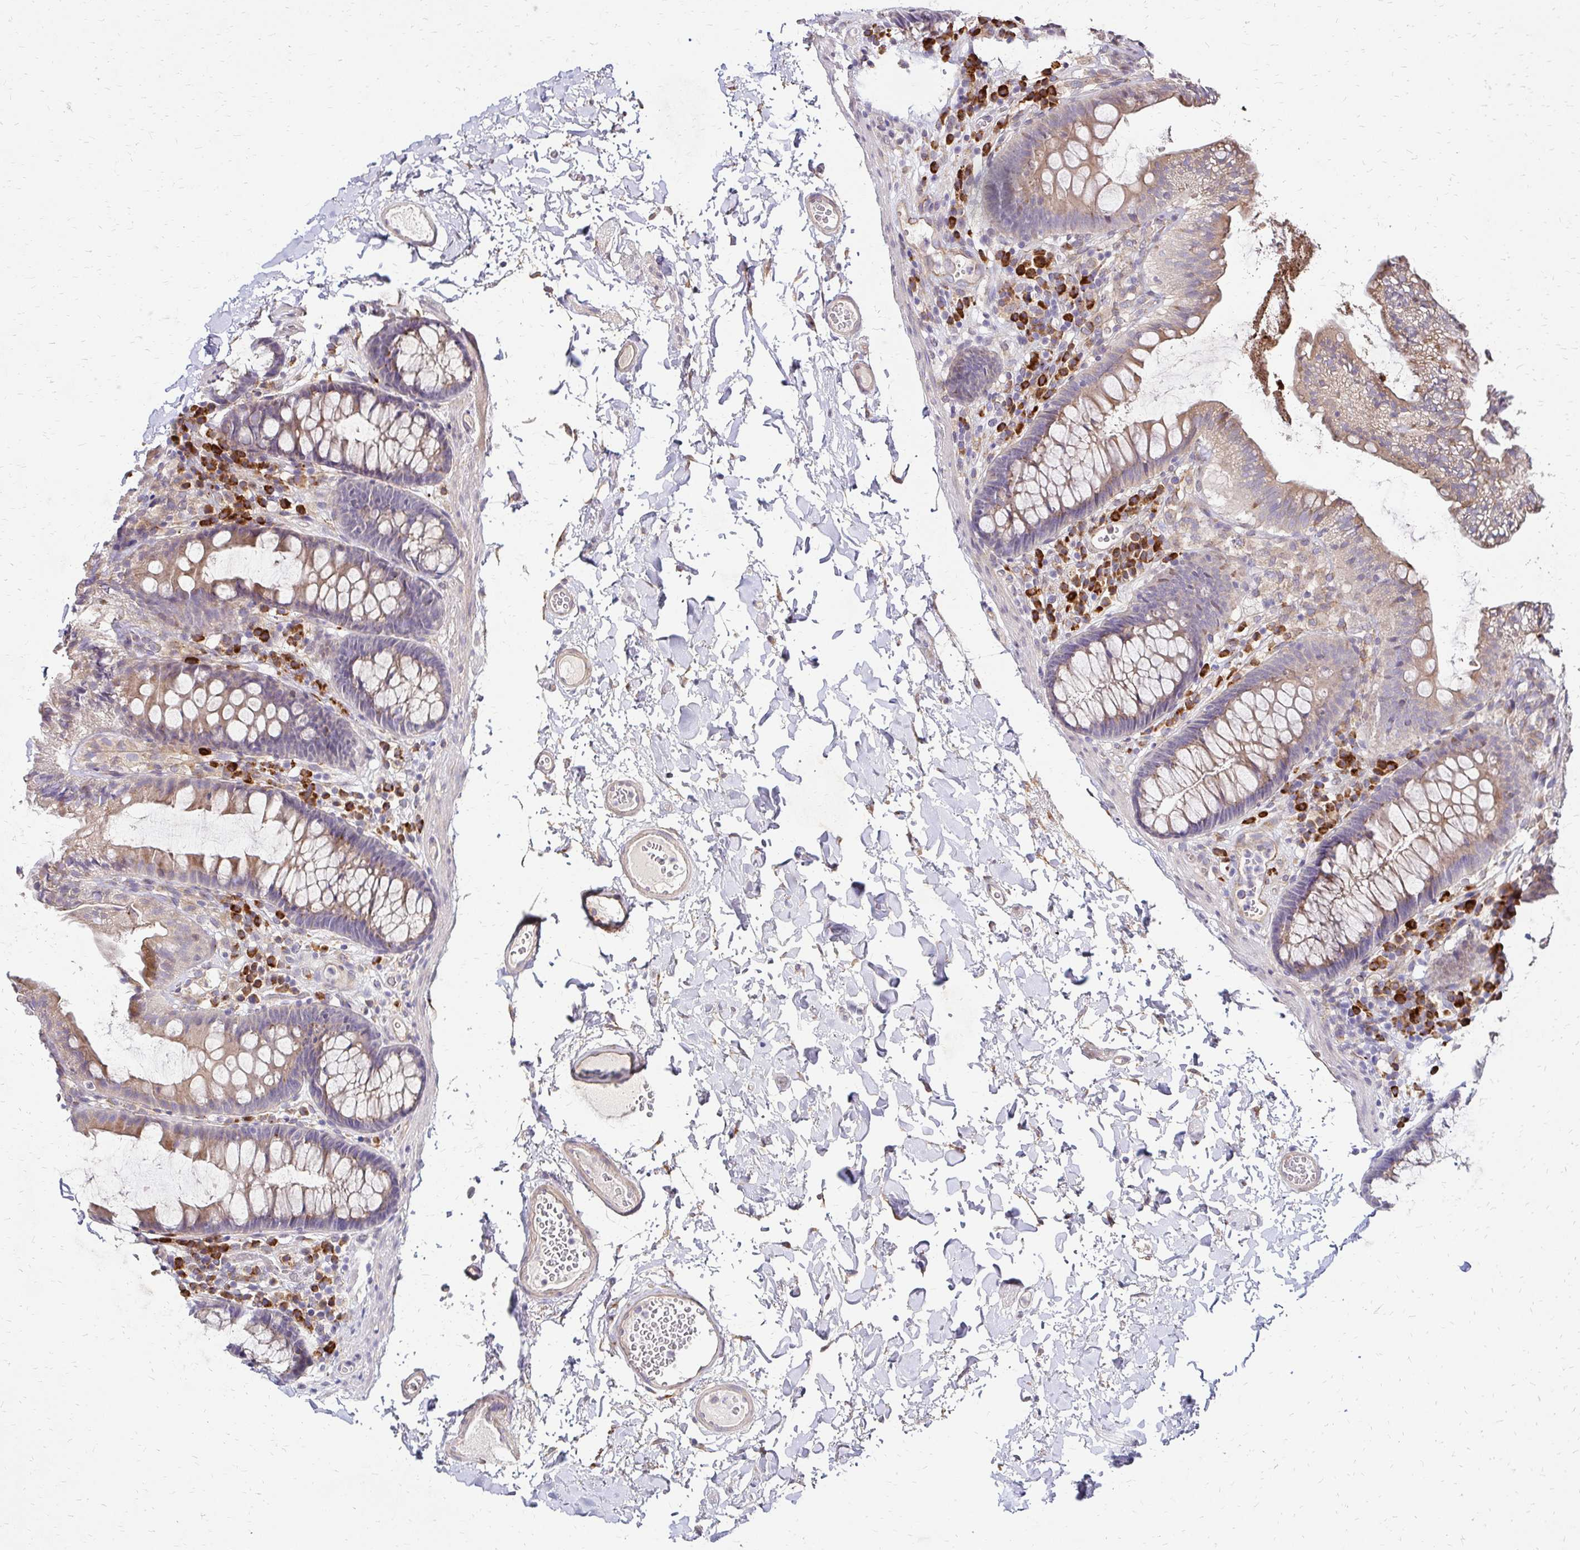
{"staining": {"intensity": "weak", "quantity": "25%-75%", "location": "cytoplasmic/membranous"}, "tissue": "colon", "cell_type": "Endothelial cells", "image_type": "normal", "snomed": [{"axis": "morphology", "description": "Normal tissue, NOS"}, {"axis": "topography", "description": "Colon"}, {"axis": "topography", "description": "Peripheral nerve tissue"}], "caption": "Brown immunohistochemical staining in unremarkable human colon reveals weak cytoplasmic/membranous positivity in about 25%-75% of endothelial cells.", "gene": "PRIMA1", "patient": {"sex": "male", "age": 84}}